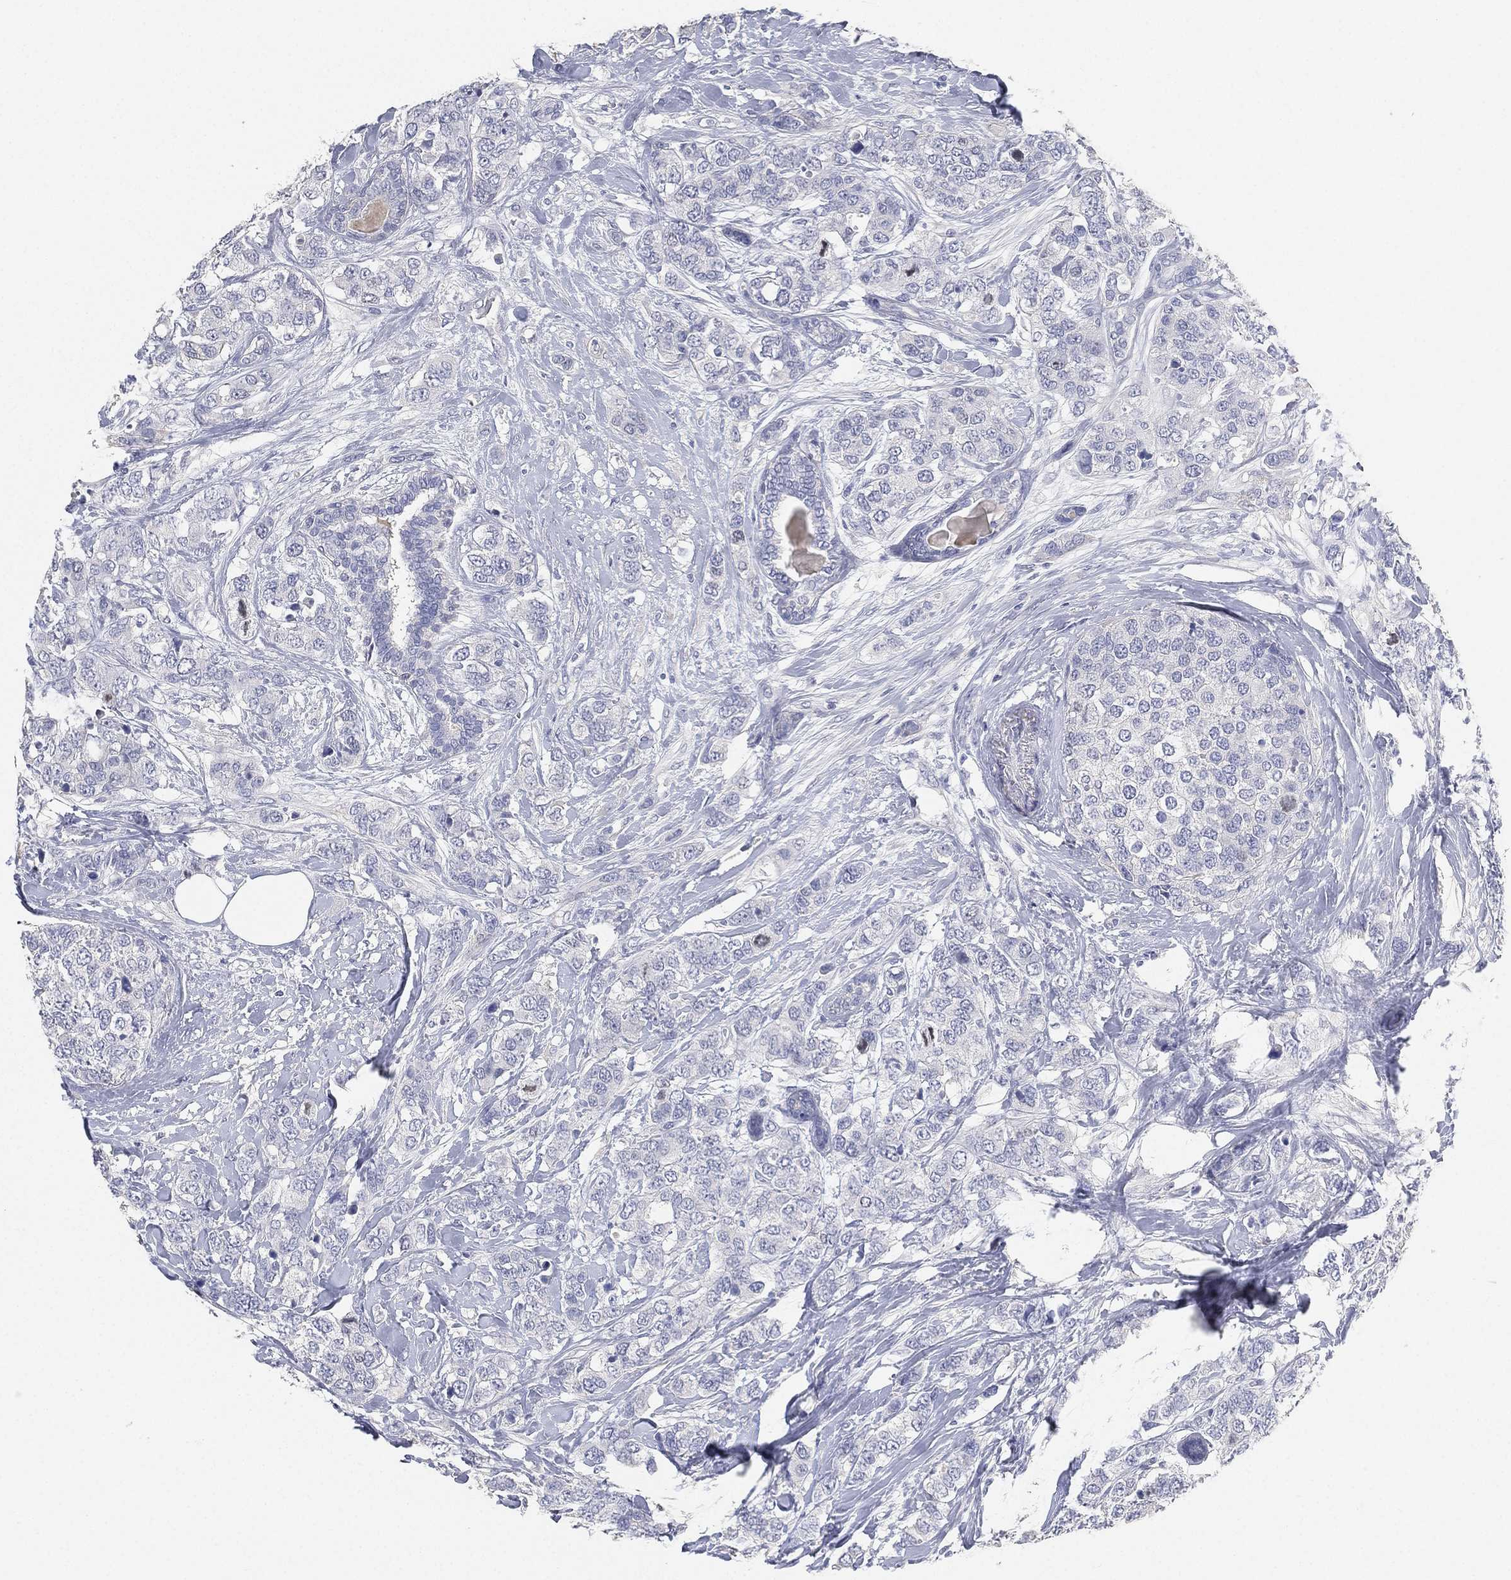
{"staining": {"intensity": "negative", "quantity": "none", "location": "none"}, "tissue": "breast cancer", "cell_type": "Tumor cells", "image_type": "cancer", "snomed": [{"axis": "morphology", "description": "Lobular carcinoma"}, {"axis": "topography", "description": "Breast"}], "caption": "Immunohistochemical staining of human breast lobular carcinoma shows no significant staining in tumor cells.", "gene": "FAM187B", "patient": {"sex": "female", "age": 59}}